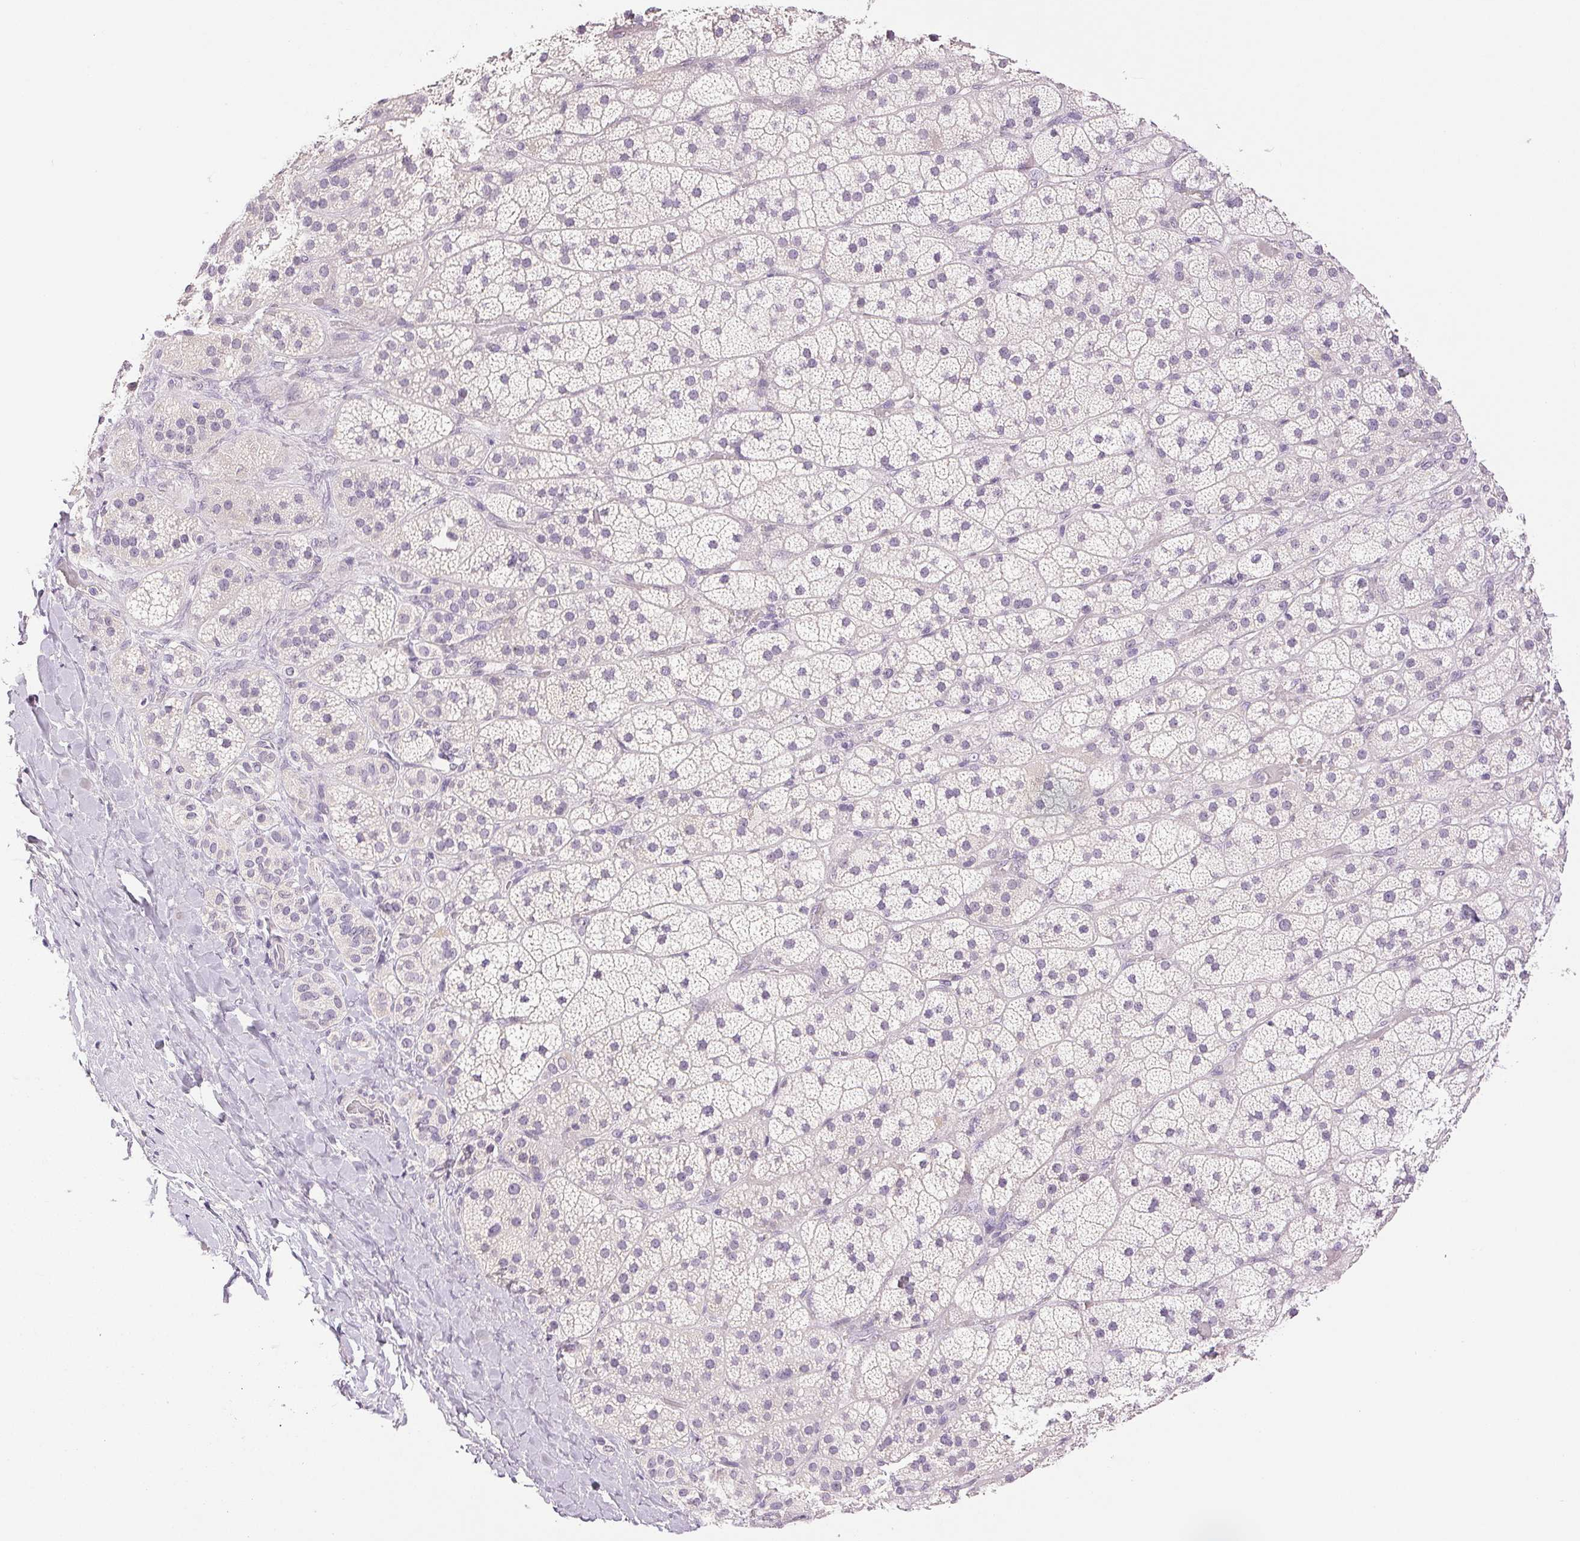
{"staining": {"intensity": "negative", "quantity": "none", "location": "none"}, "tissue": "adrenal gland", "cell_type": "Glandular cells", "image_type": "normal", "snomed": [{"axis": "morphology", "description": "Normal tissue, NOS"}, {"axis": "topography", "description": "Adrenal gland"}], "caption": "A photomicrograph of adrenal gland stained for a protein displays no brown staining in glandular cells.", "gene": "PLCB1", "patient": {"sex": "male", "age": 57}}